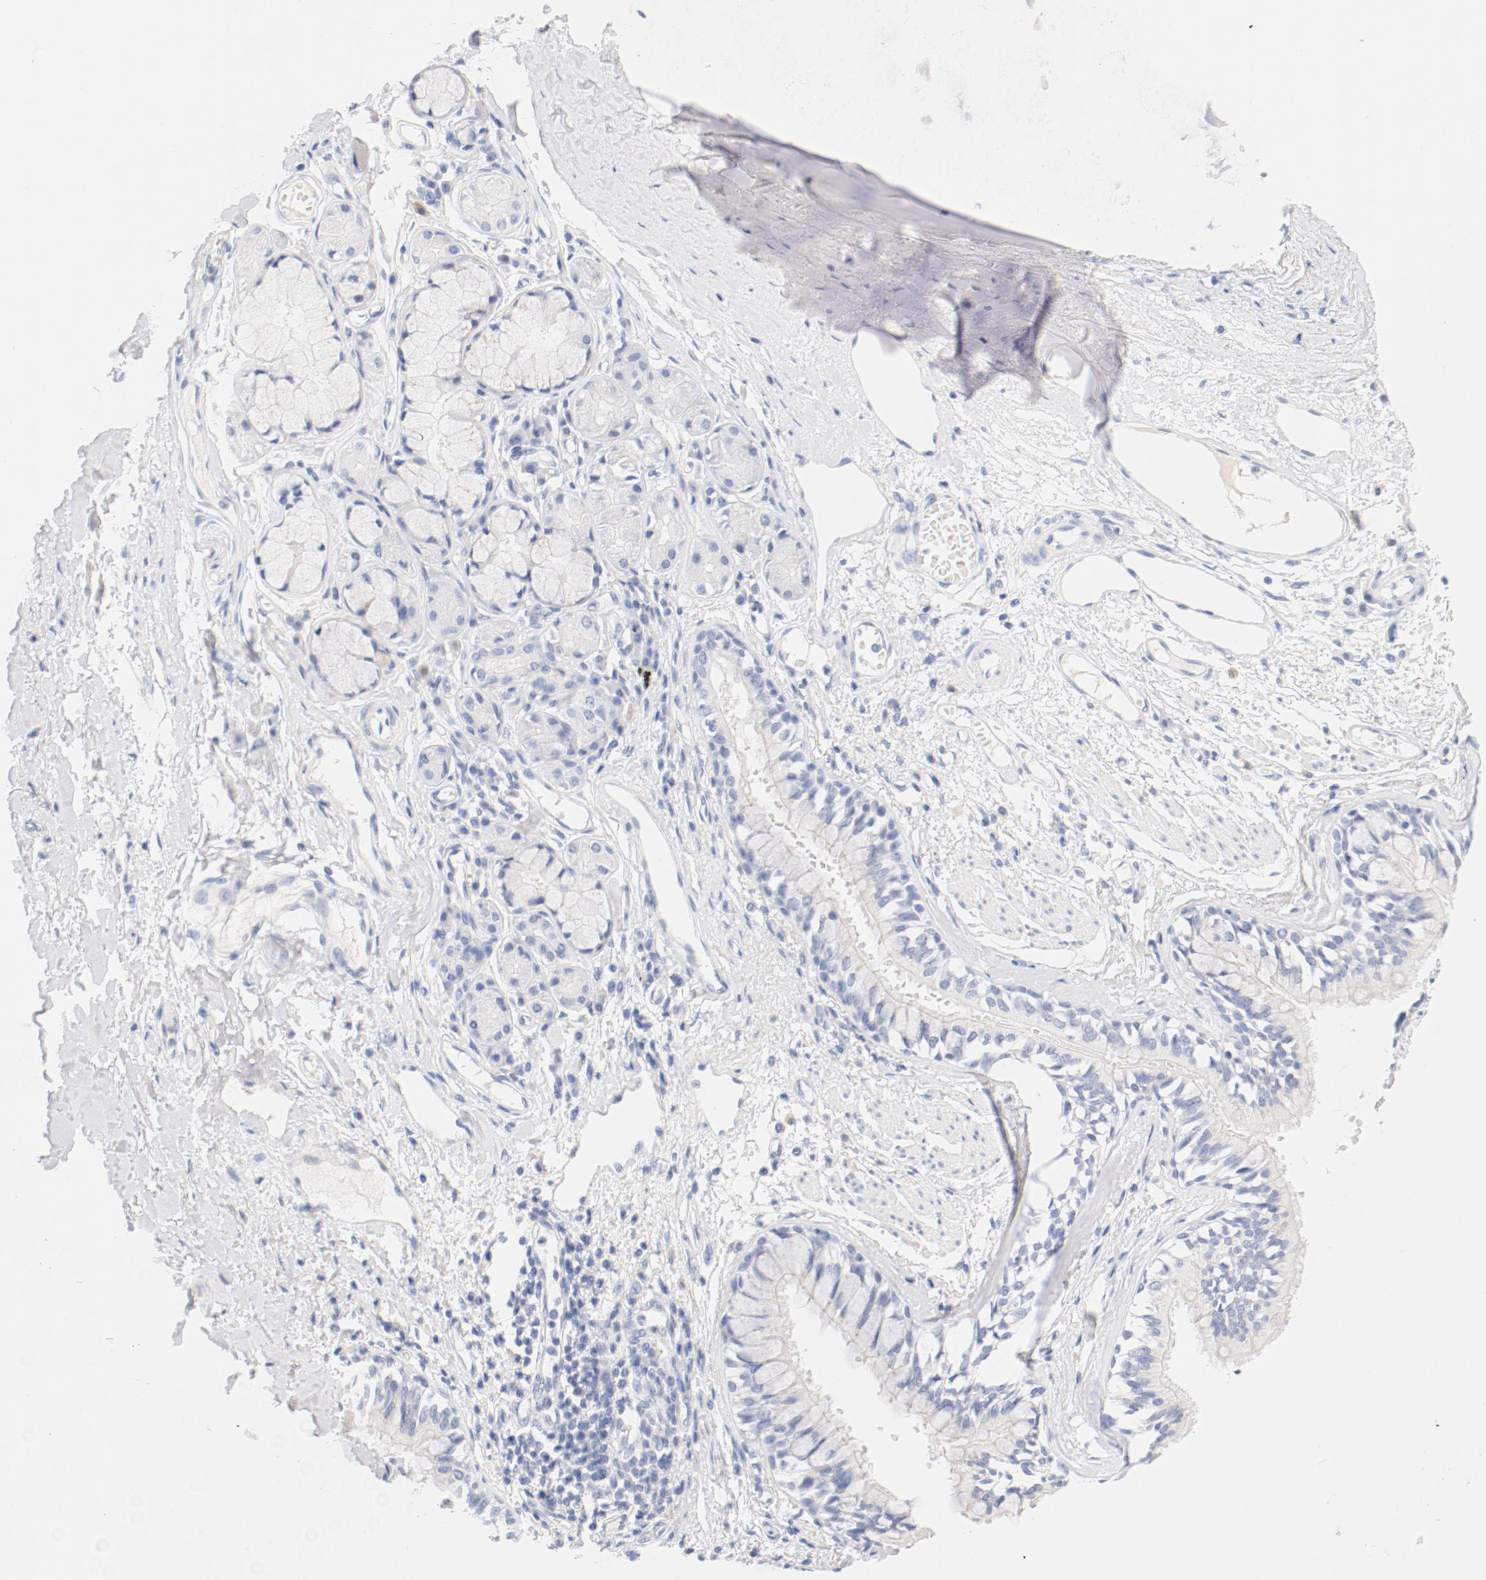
{"staining": {"intensity": "negative", "quantity": "none", "location": "none"}, "tissue": "bronchus", "cell_type": "Respiratory epithelial cells", "image_type": "normal", "snomed": [{"axis": "morphology", "description": "Normal tissue, NOS"}, {"axis": "topography", "description": "Bronchus"}, {"axis": "topography", "description": "Lung"}], "caption": "Immunohistochemical staining of normal human bronchus demonstrates no significant staining in respiratory epithelial cells. Brightfield microscopy of immunohistochemistry stained with DAB (3,3'-diaminobenzidine) (brown) and hematoxylin (blue), captured at high magnification.", "gene": "HOMER1", "patient": {"sex": "female", "age": 56}}